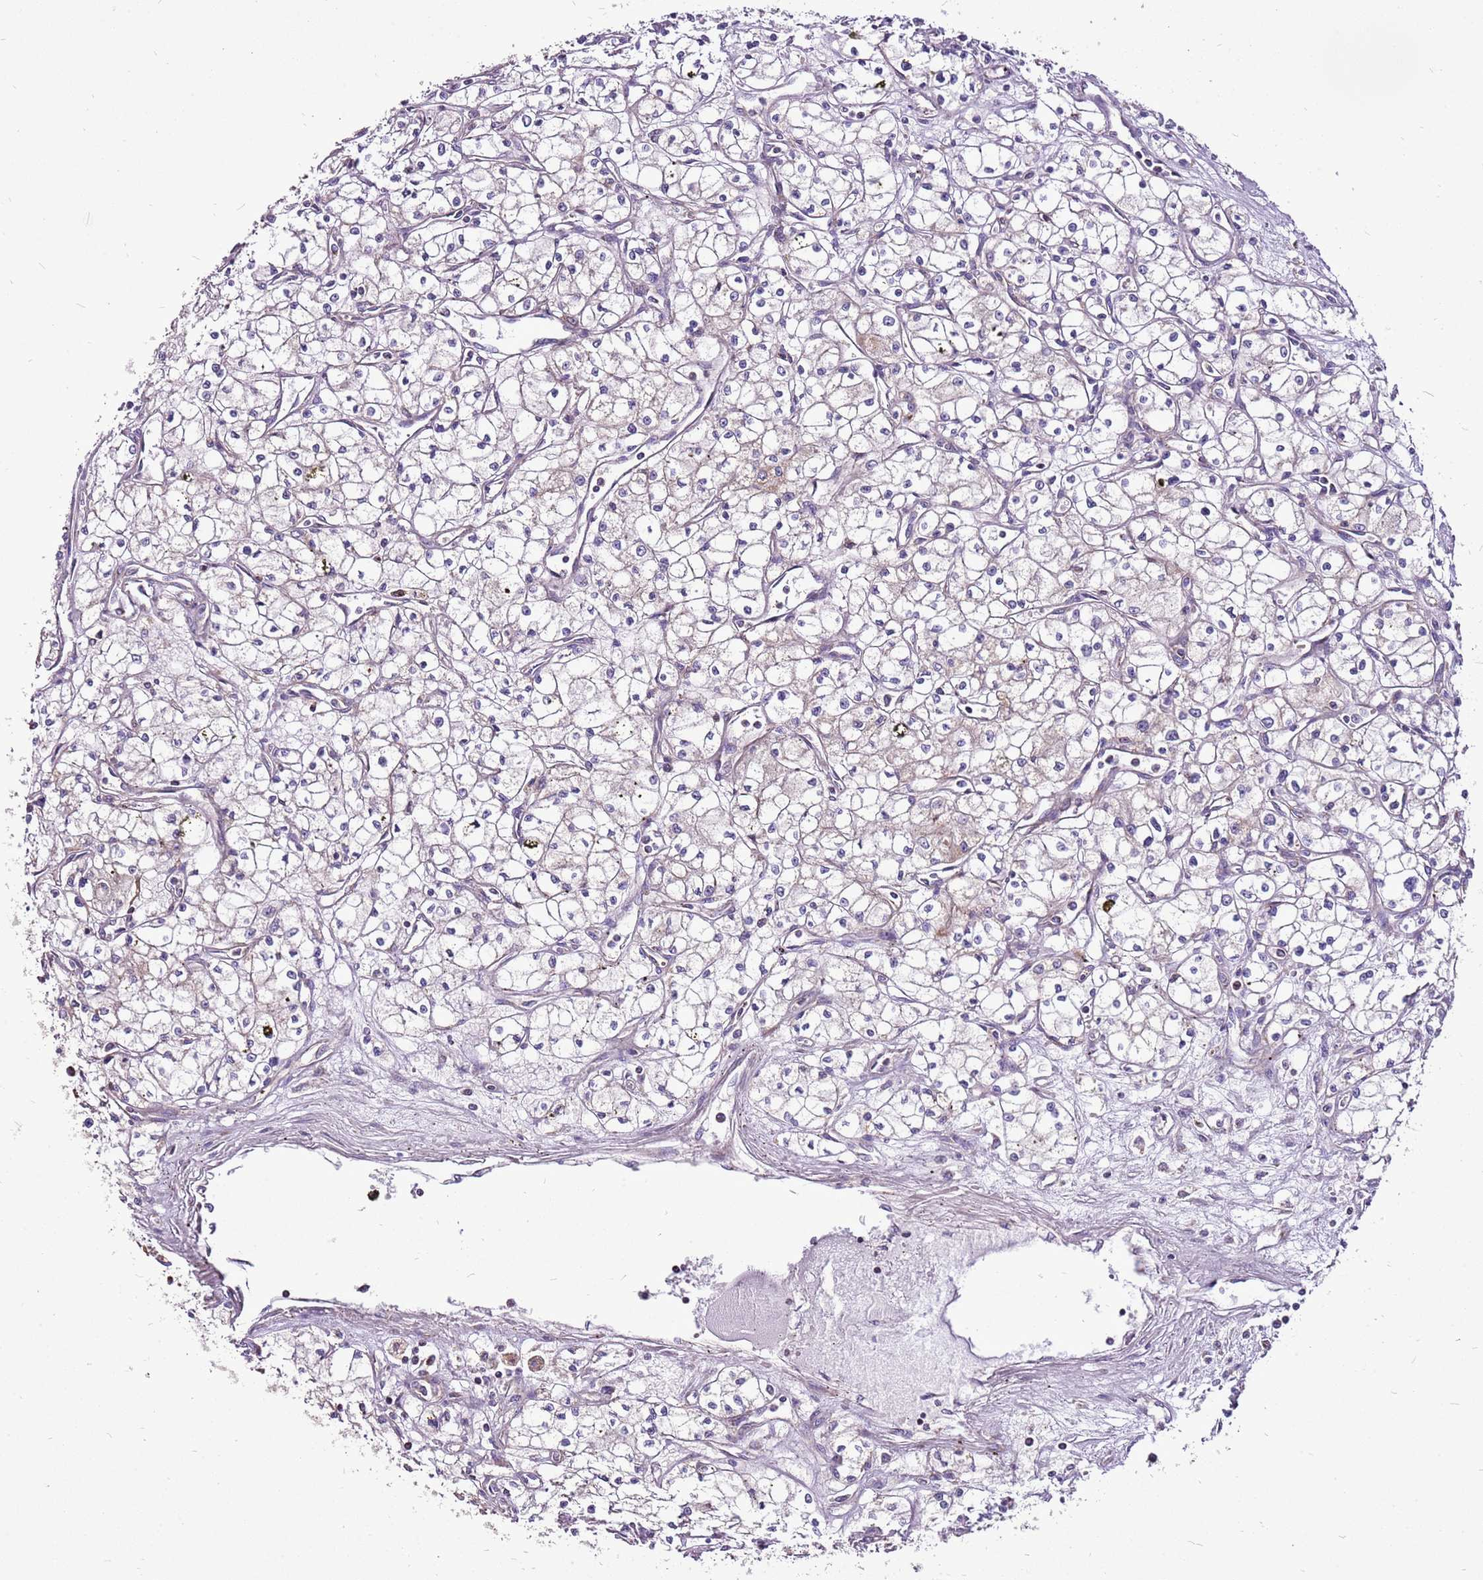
{"staining": {"intensity": "weak", "quantity": "<25%", "location": "cytoplasmic/membranous"}, "tissue": "renal cancer", "cell_type": "Tumor cells", "image_type": "cancer", "snomed": [{"axis": "morphology", "description": "Adenocarcinoma, NOS"}, {"axis": "topography", "description": "Kidney"}], "caption": "Tumor cells are negative for brown protein staining in renal adenocarcinoma.", "gene": "GCDH", "patient": {"sex": "male", "age": 59}}